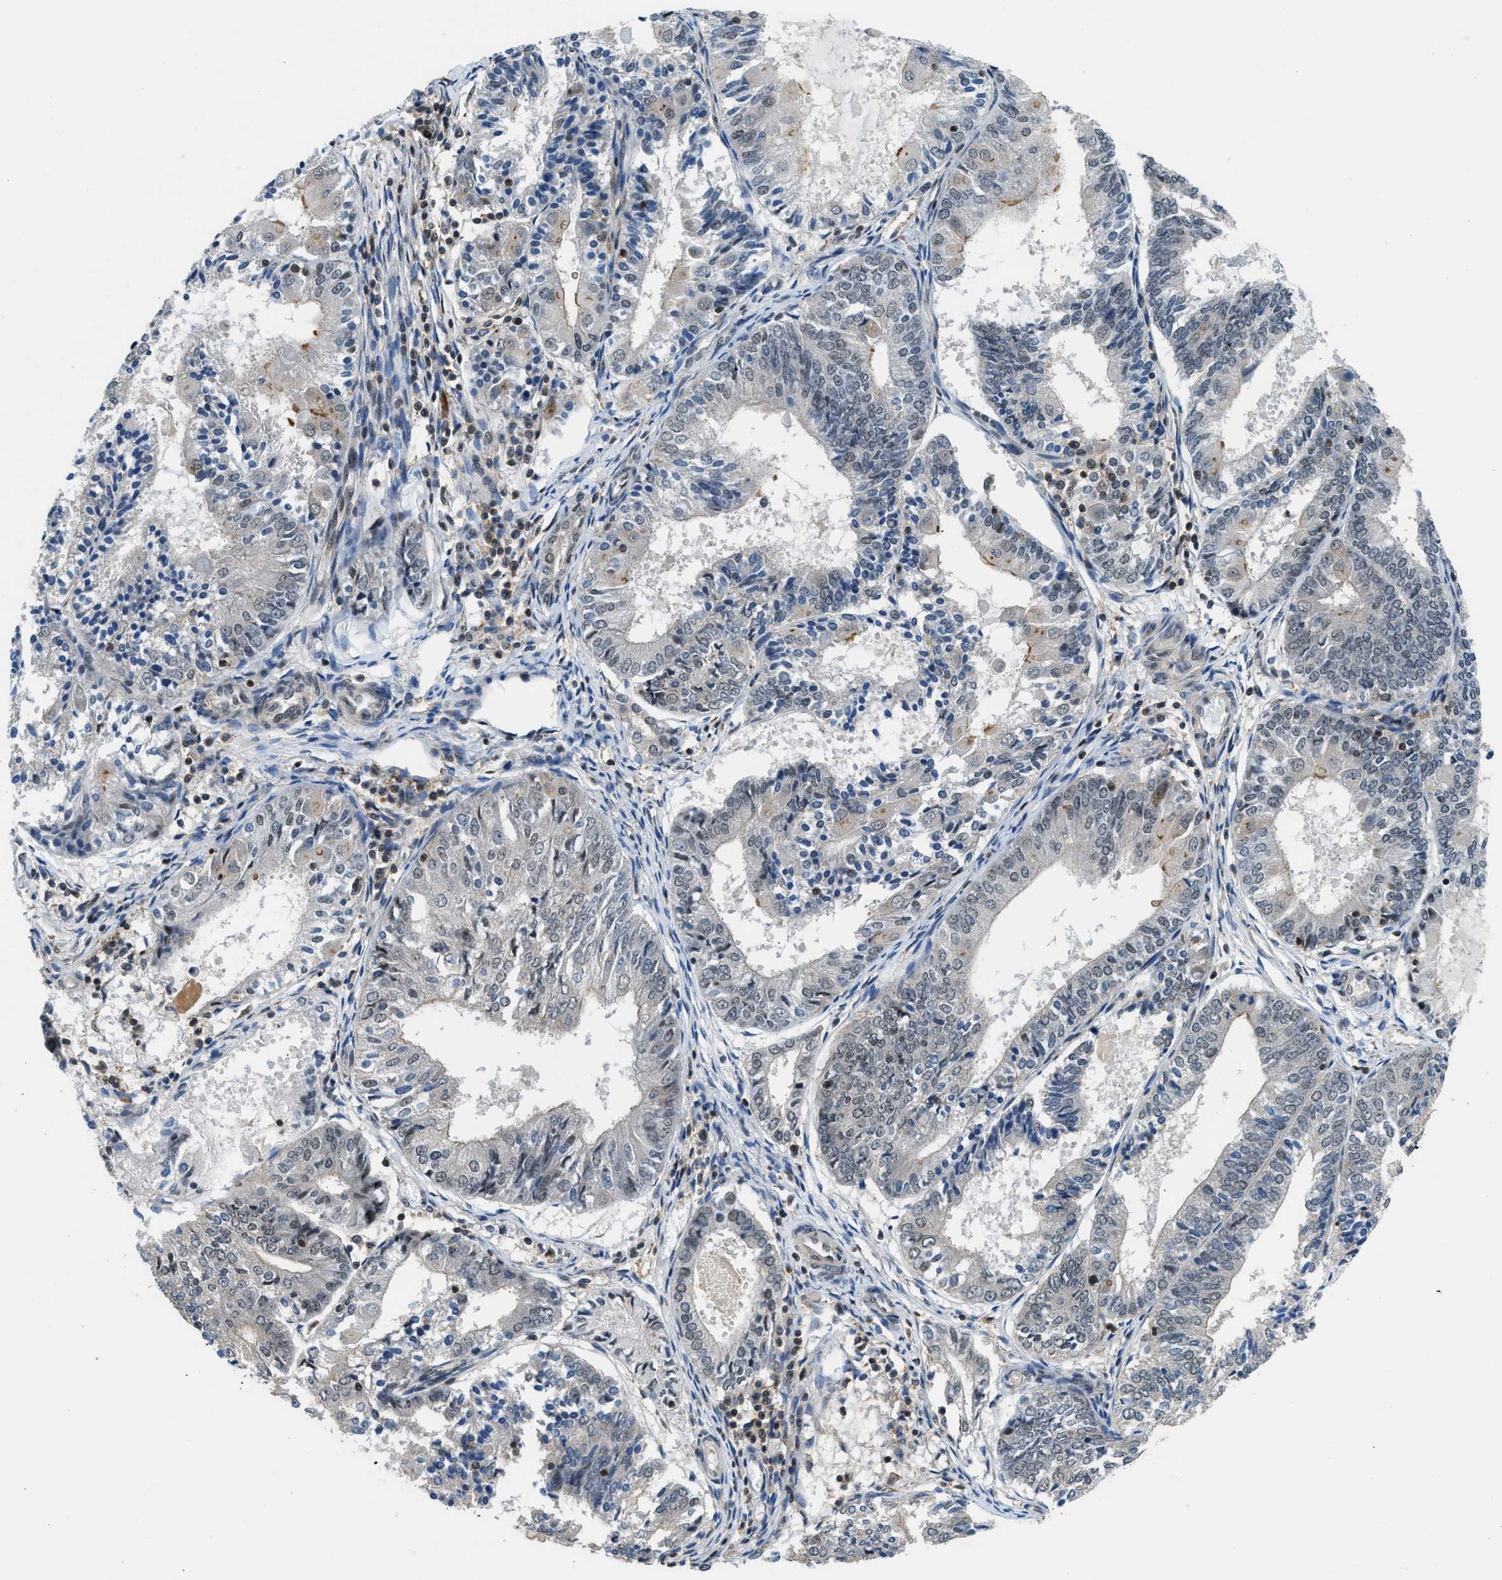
{"staining": {"intensity": "negative", "quantity": "none", "location": "none"}, "tissue": "endometrial cancer", "cell_type": "Tumor cells", "image_type": "cancer", "snomed": [{"axis": "morphology", "description": "Adenocarcinoma, NOS"}, {"axis": "topography", "description": "Endometrium"}], "caption": "An image of endometrial cancer stained for a protein shows no brown staining in tumor cells.", "gene": "MTMR1", "patient": {"sex": "female", "age": 81}}